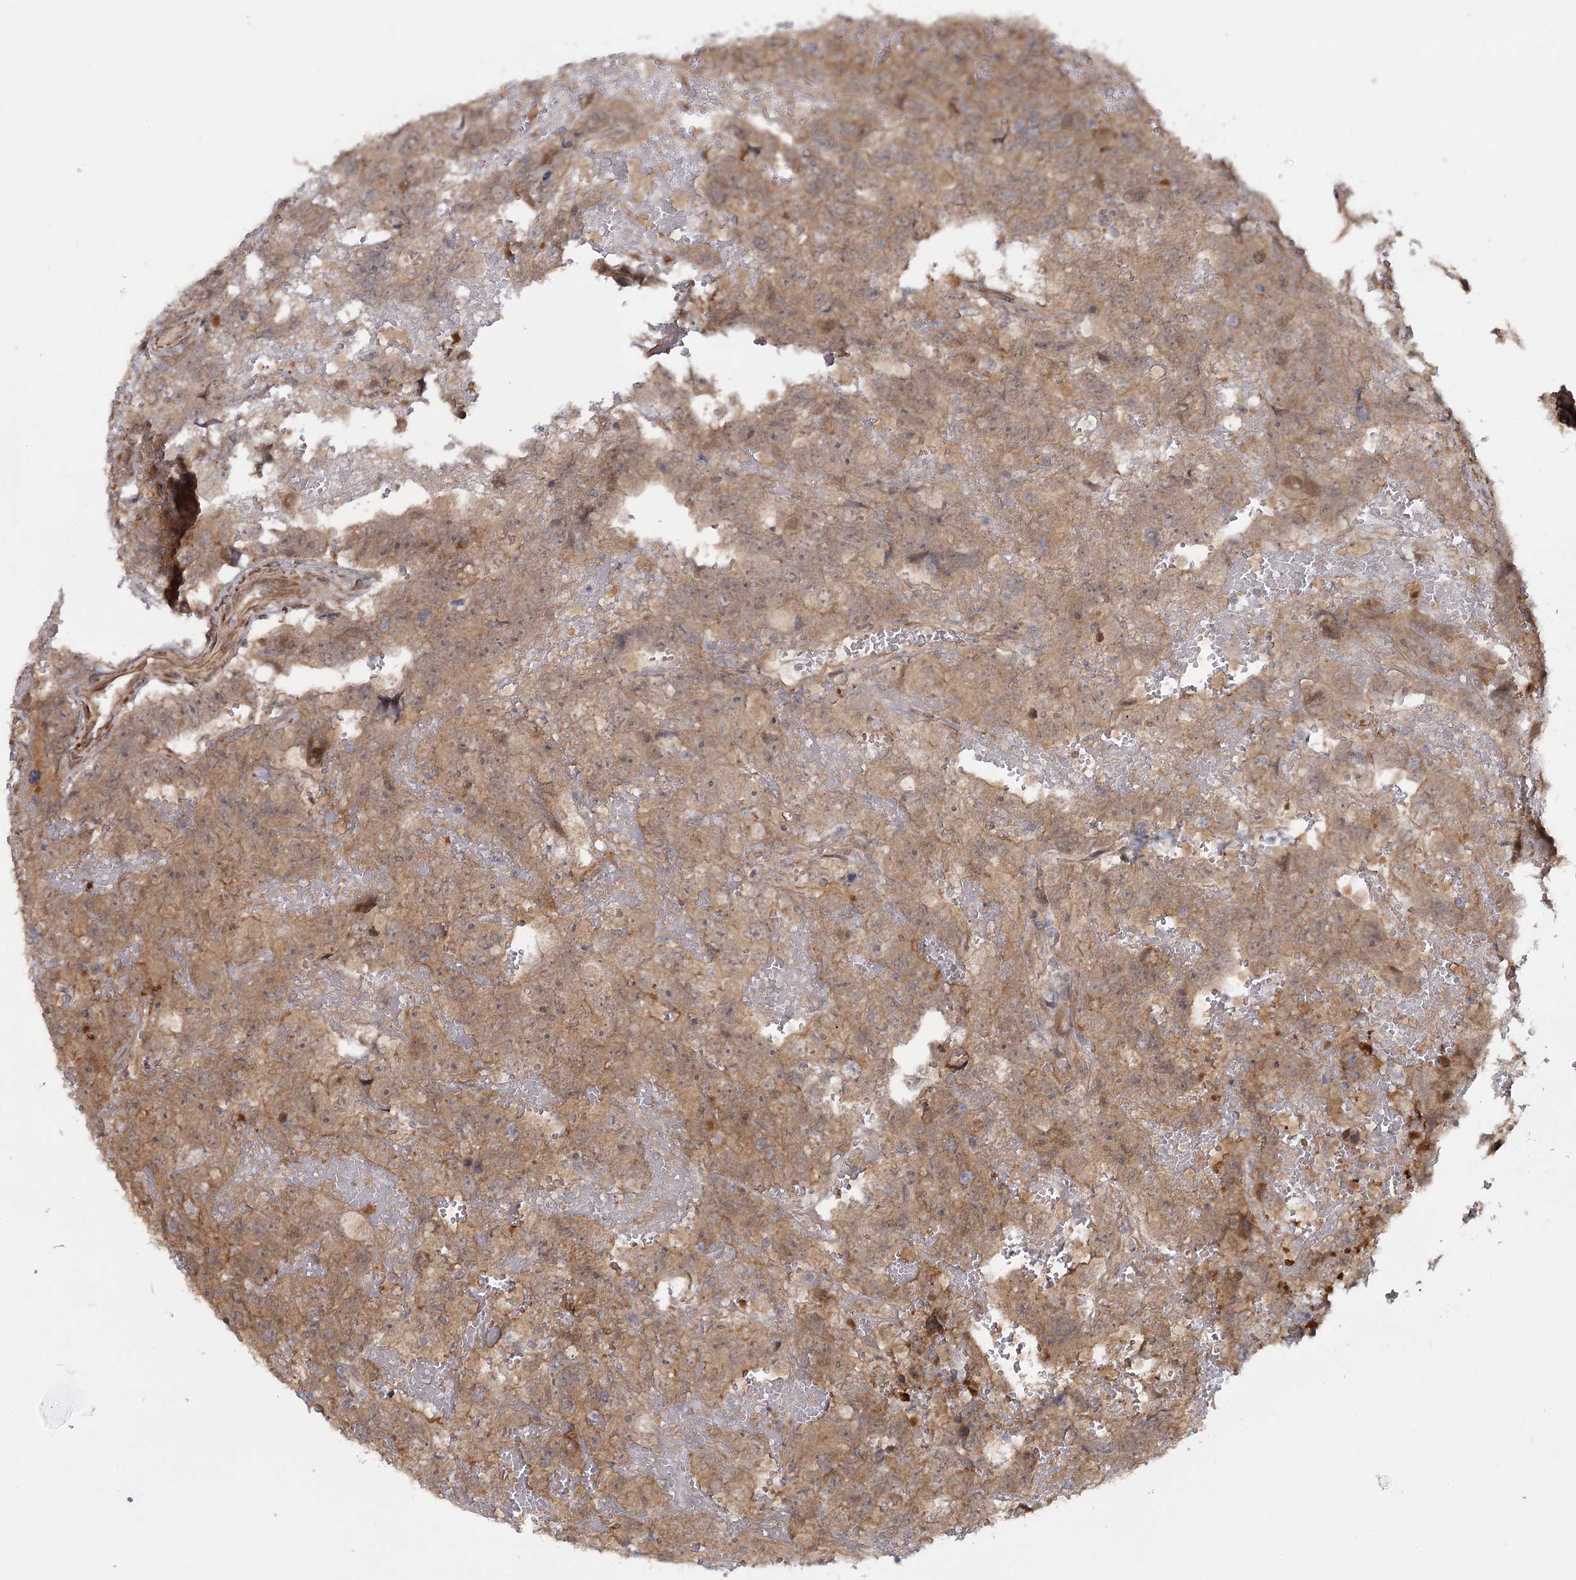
{"staining": {"intensity": "moderate", "quantity": ">75%", "location": "cytoplasmic/membranous"}, "tissue": "testis cancer", "cell_type": "Tumor cells", "image_type": "cancer", "snomed": [{"axis": "morphology", "description": "Carcinoma, Embryonal, NOS"}, {"axis": "topography", "description": "Testis"}], "caption": "A brown stain highlights moderate cytoplasmic/membranous expression of a protein in testis embryonal carcinoma tumor cells. (IHC, brightfield microscopy, high magnification).", "gene": "TBC1D9B", "patient": {"sex": "male", "age": 45}}